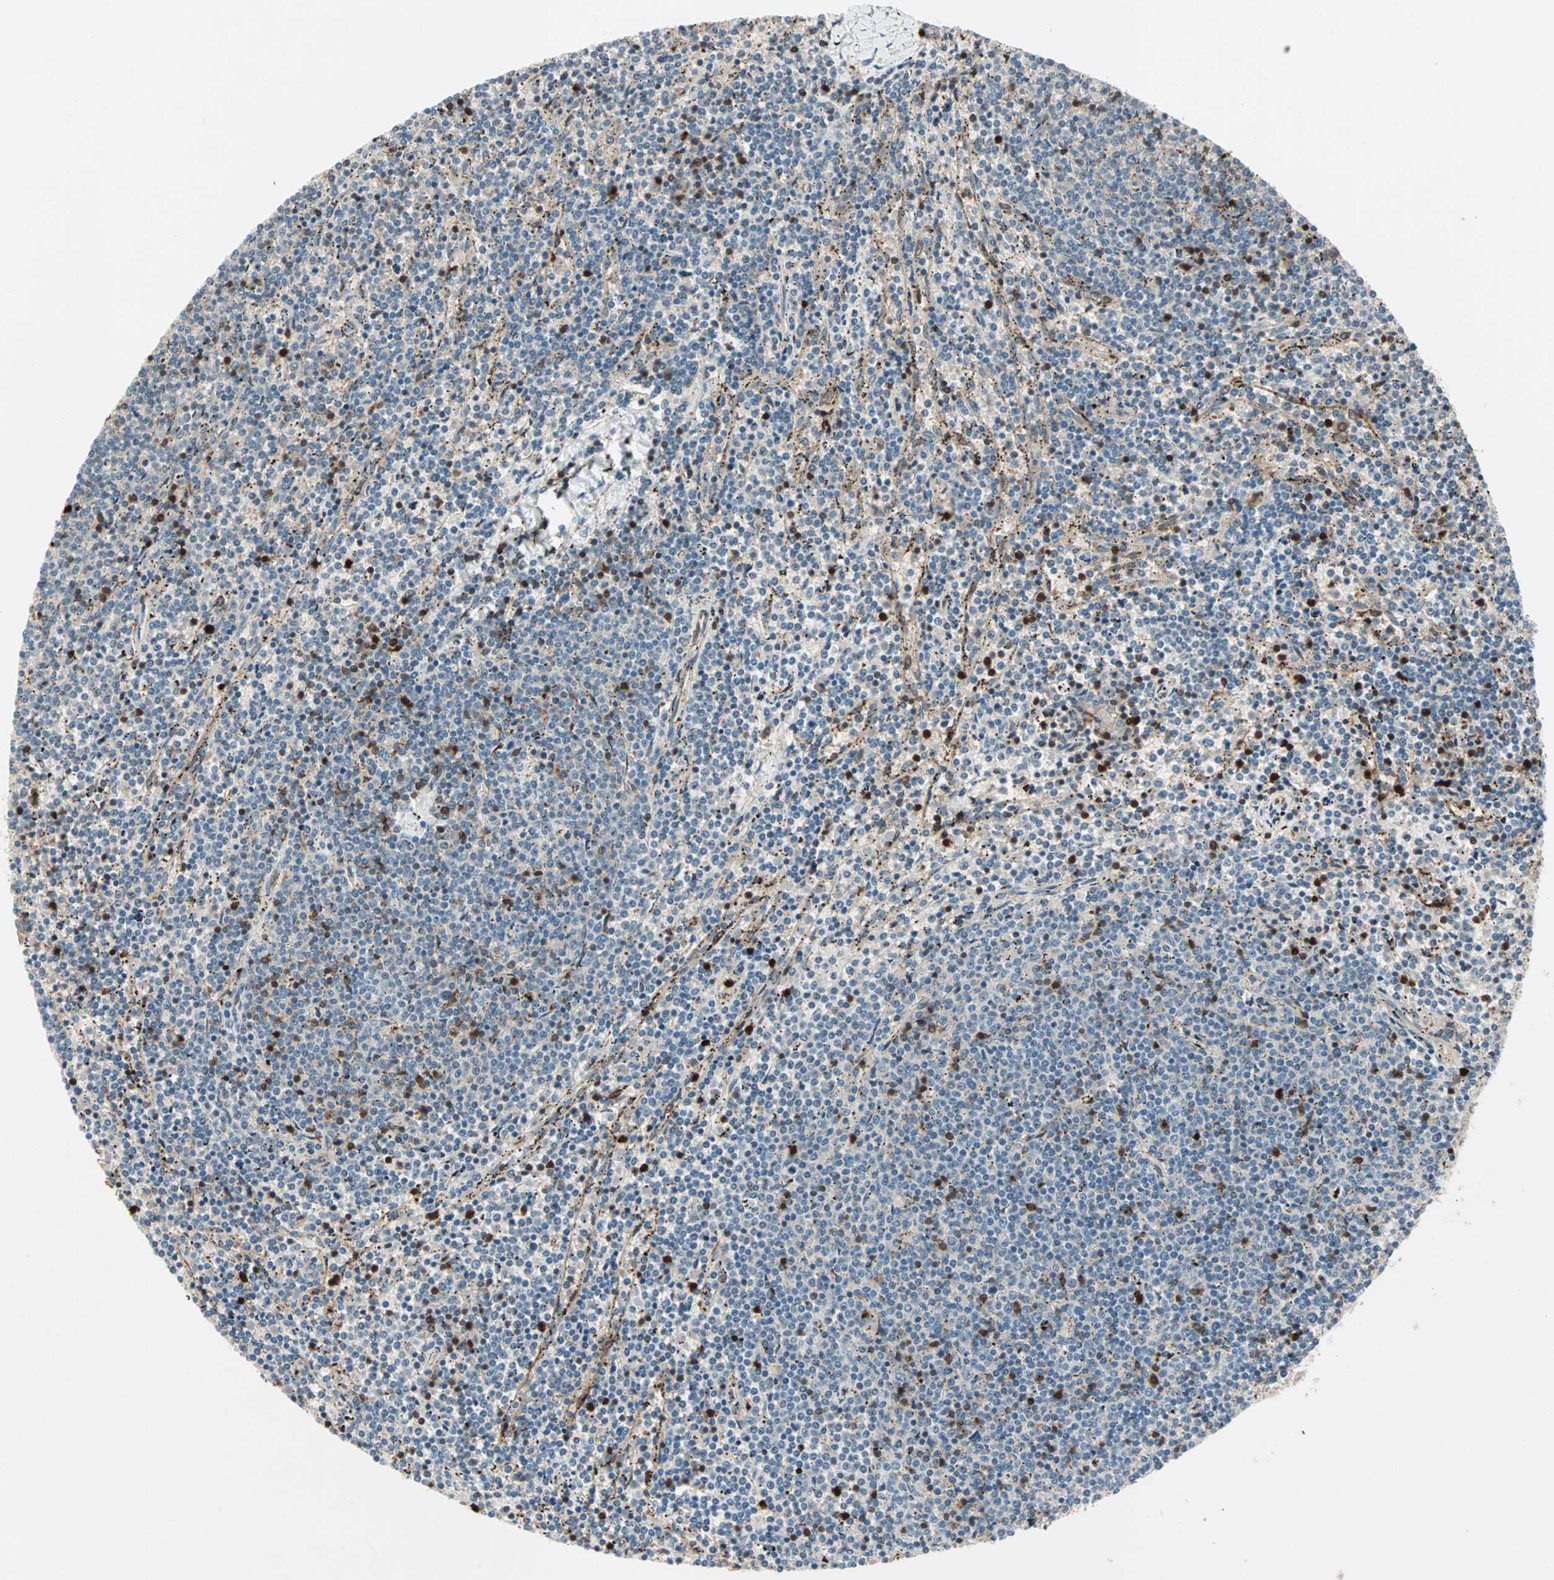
{"staining": {"intensity": "negative", "quantity": "none", "location": "none"}, "tissue": "lymphoma", "cell_type": "Tumor cells", "image_type": "cancer", "snomed": [{"axis": "morphology", "description": "Malignant lymphoma, non-Hodgkin's type, Low grade"}, {"axis": "topography", "description": "Spleen"}], "caption": "Immunohistochemistry histopathology image of neoplastic tissue: low-grade malignant lymphoma, non-Hodgkin's type stained with DAB reveals no significant protein staining in tumor cells.", "gene": "RTL6", "patient": {"sex": "female", "age": 50}}